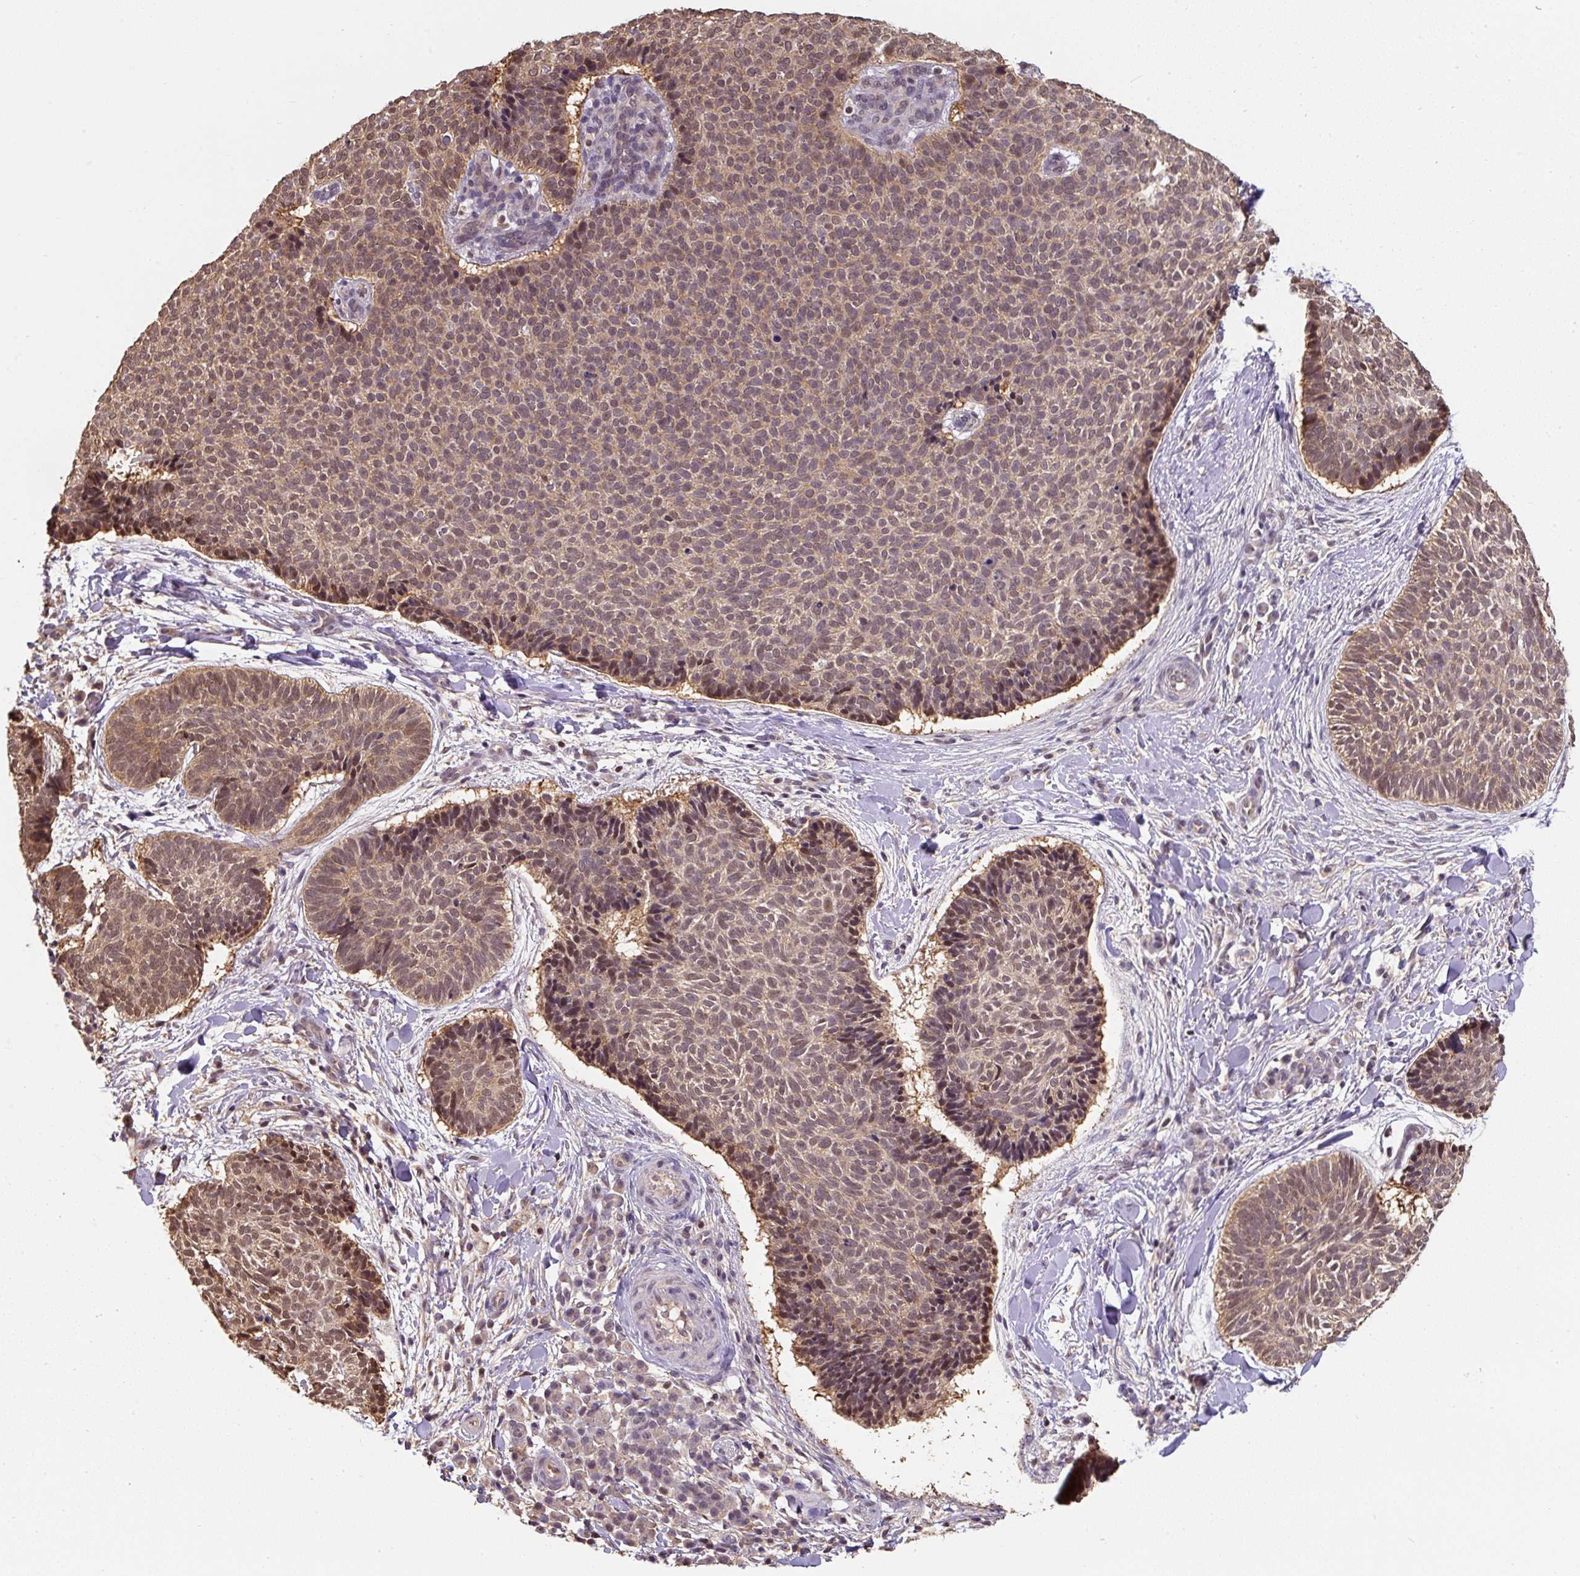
{"staining": {"intensity": "weak", "quantity": ">75%", "location": "nuclear"}, "tissue": "skin cancer", "cell_type": "Tumor cells", "image_type": "cancer", "snomed": [{"axis": "morphology", "description": "Normal tissue, NOS"}, {"axis": "morphology", "description": "Basal cell carcinoma"}, {"axis": "topography", "description": "Skin"}], "caption": "DAB (3,3'-diaminobenzidine) immunohistochemical staining of skin basal cell carcinoma shows weak nuclear protein staining in approximately >75% of tumor cells. The staining was performed using DAB (3,3'-diaminobenzidine) to visualize the protein expression in brown, while the nuclei were stained in blue with hematoxylin (Magnification: 20x).", "gene": "ST13", "patient": {"sex": "male", "age": 50}}